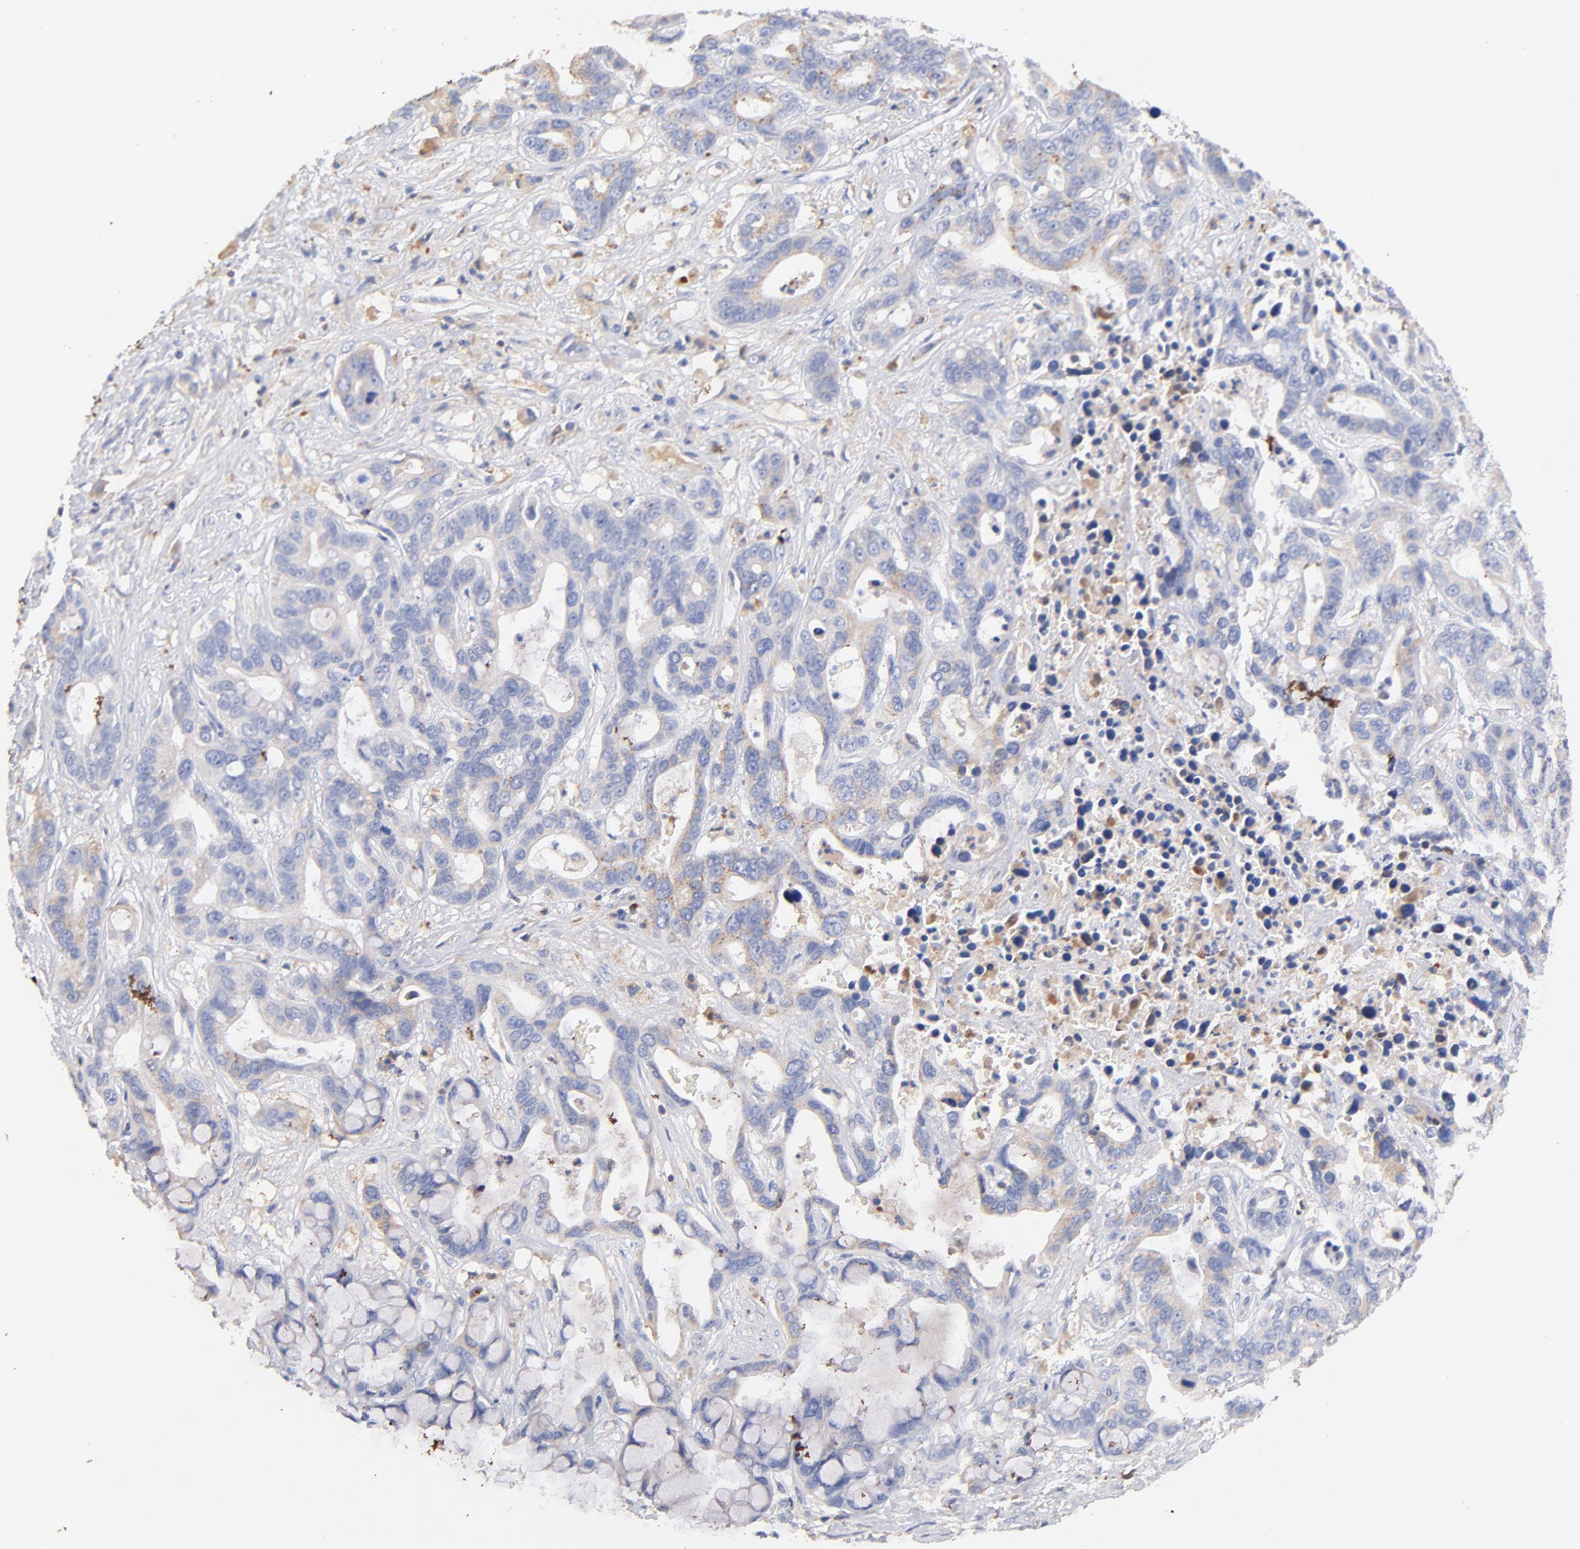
{"staining": {"intensity": "weak", "quantity": "<25%", "location": "cytoplasmic/membranous"}, "tissue": "liver cancer", "cell_type": "Tumor cells", "image_type": "cancer", "snomed": [{"axis": "morphology", "description": "Cholangiocarcinoma"}, {"axis": "topography", "description": "Liver"}], "caption": "DAB (3,3'-diaminobenzidine) immunohistochemical staining of human cholangiocarcinoma (liver) shows no significant staining in tumor cells.", "gene": "IGLV7-43", "patient": {"sex": "female", "age": 65}}